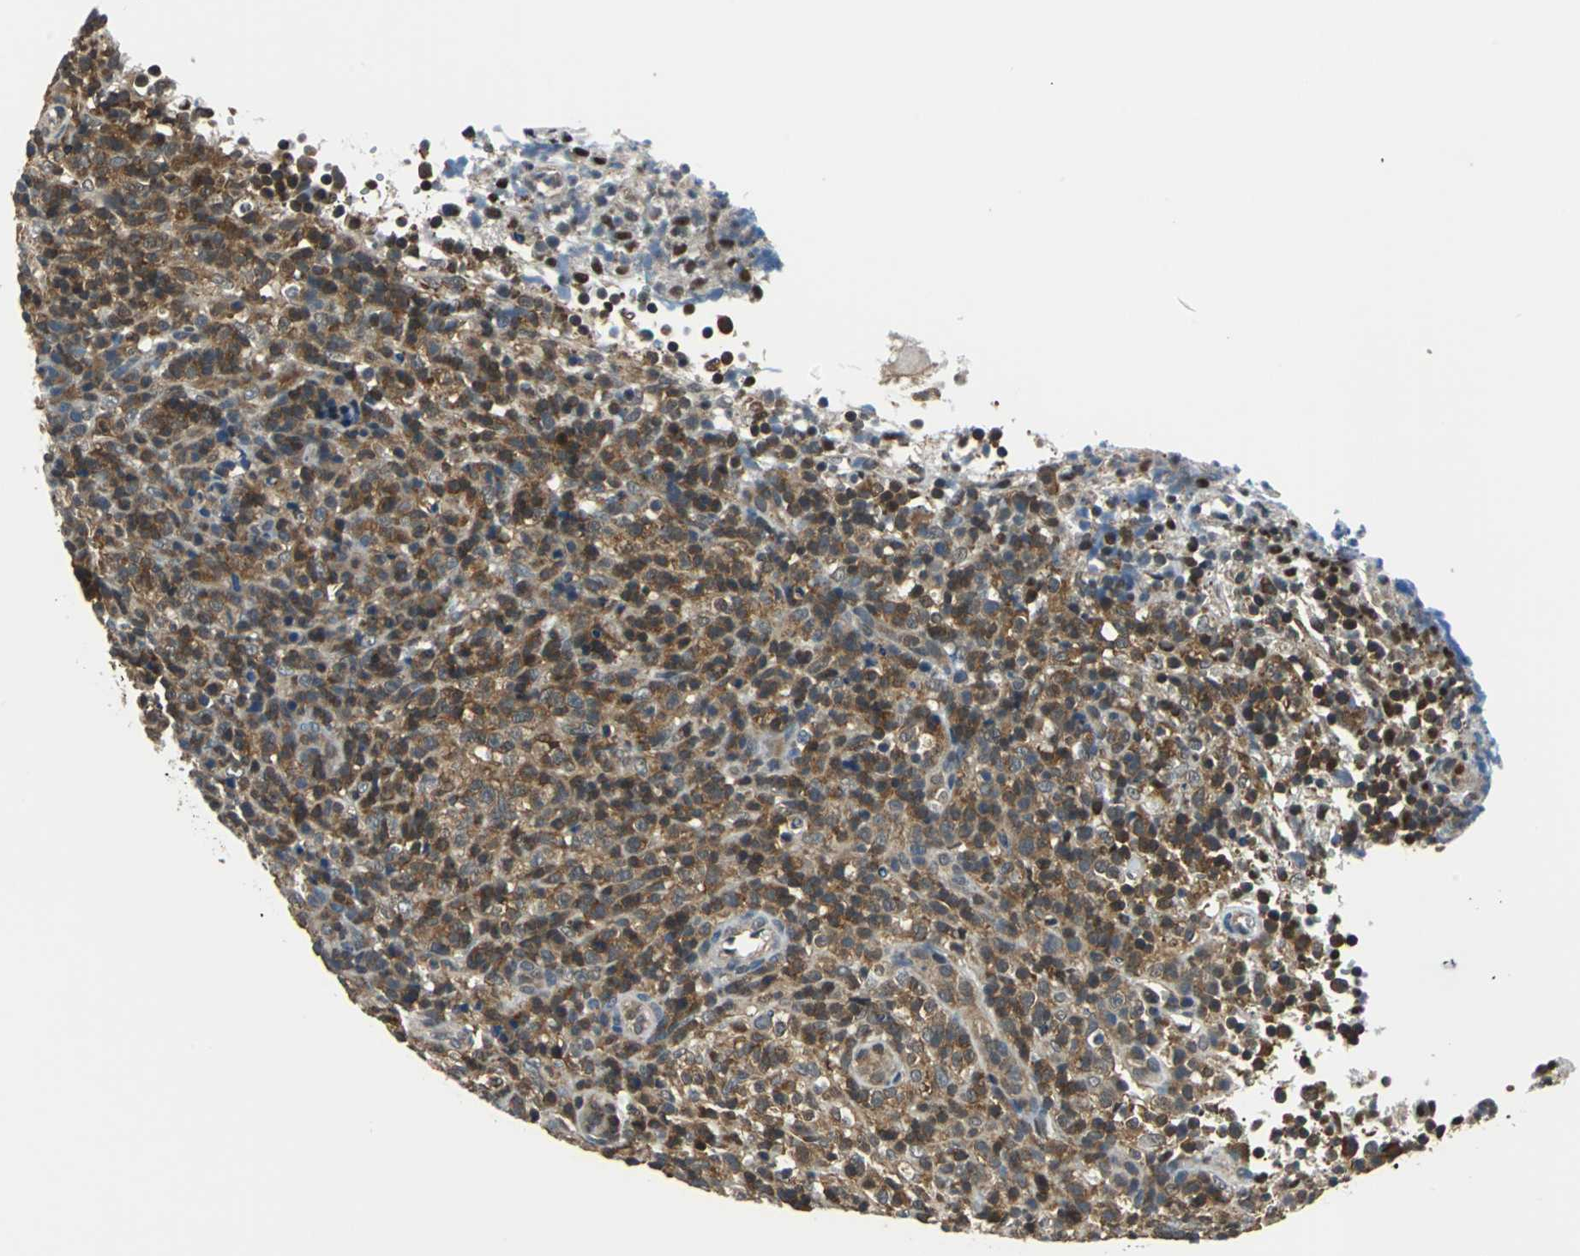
{"staining": {"intensity": "strong", "quantity": ">75%", "location": "cytoplasmic/membranous,nuclear"}, "tissue": "lymphoma", "cell_type": "Tumor cells", "image_type": "cancer", "snomed": [{"axis": "morphology", "description": "Malignant lymphoma, non-Hodgkin's type, High grade"}, {"axis": "topography", "description": "Lymph node"}], "caption": "The immunohistochemical stain labels strong cytoplasmic/membranous and nuclear positivity in tumor cells of high-grade malignant lymphoma, non-Hodgkin's type tissue. (Stains: DAB in brown, nuclei in blue, Microscopy: brightfield microscopy at high magnification).", "gene": "ARPC3", "patient": {"sex": "female", "age": 76}}